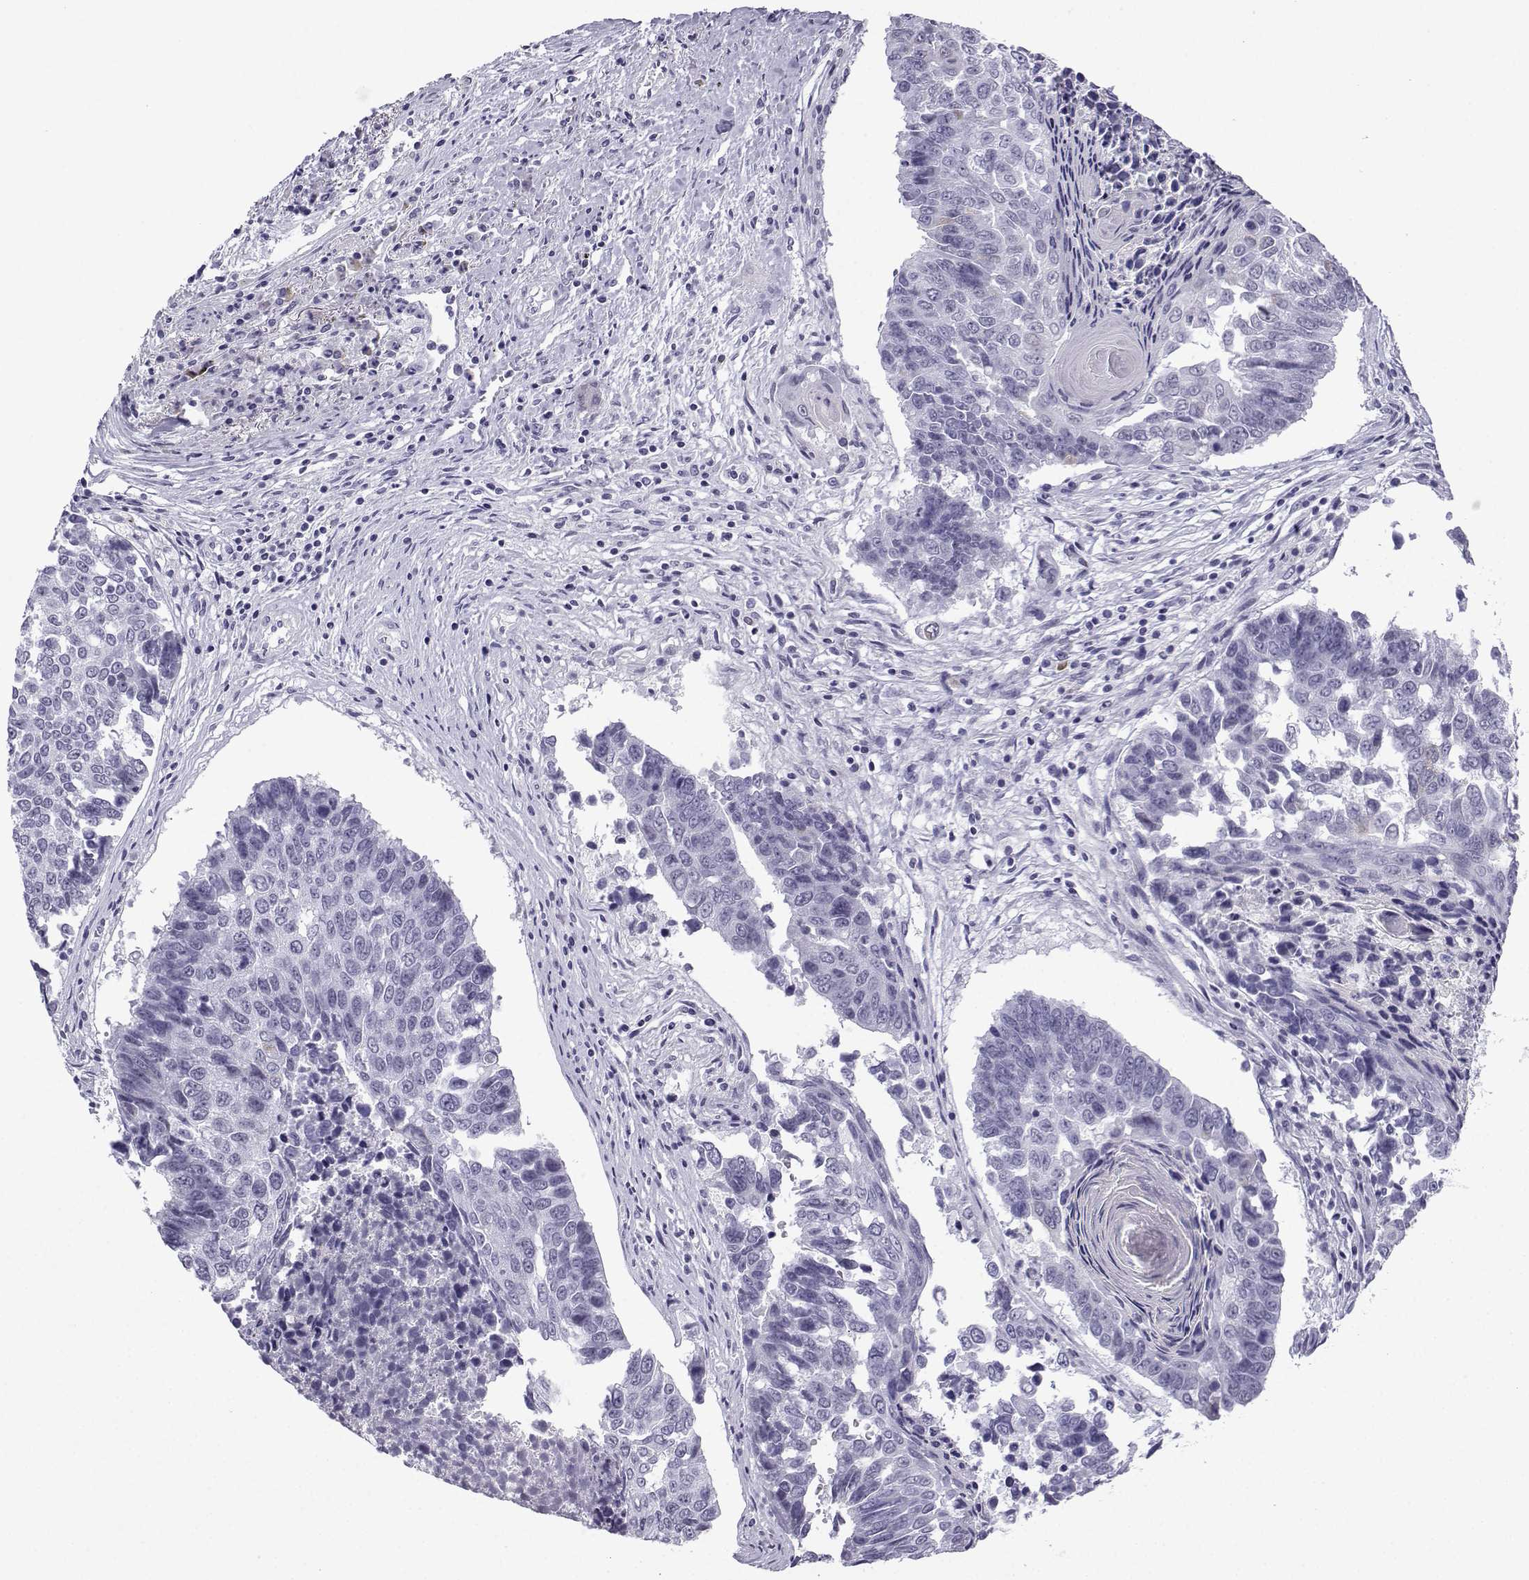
{"staining": {"intensity": "negative", "quantity": "none", "location": "none"}, "tissue": "lung cancer", "cell_type": "Tumor cells", "image_type": "cancer", "snomed": [{"axis": "morphology", "description": "Squamous cell carcinoma, NOS"}, {"axis": "topography", "description": "Lung"}], "caption": "The photomicrograph shows no significant staining in tumor cells of lung squamous cell carcinoma. (Immunohistochemistry, brightfield microscopy, high magnification).", "gene": "MRGBP", "patient": {"sex": "male", "age": 73}}